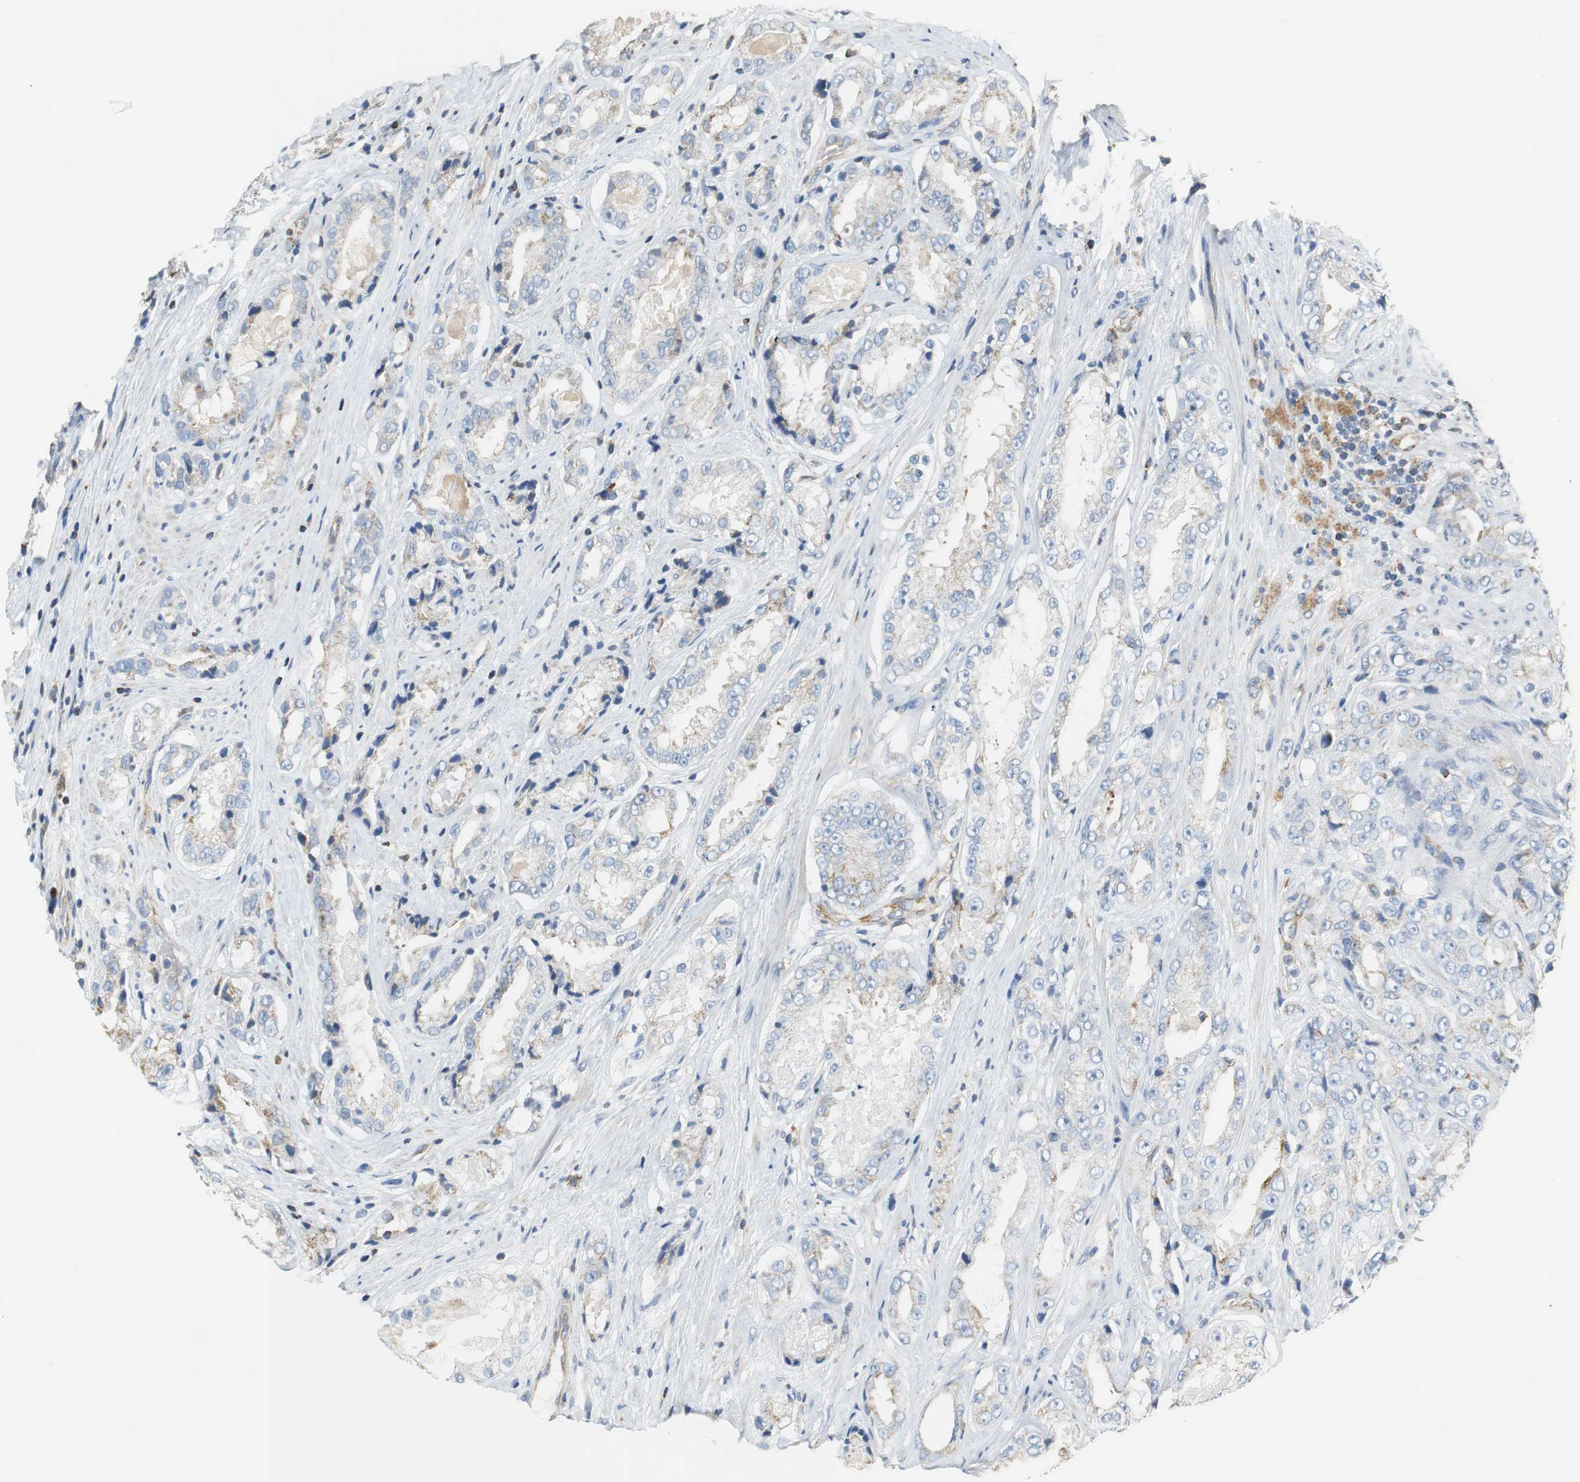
{"staining": {"intensity": "moderate", "quantity": "<25%", "location": "cytoplasmic/membranous"}, "tissue": "prostate cancer", "cell_type": "Tumor cells", "image_type": "cancer", "snomed": [{"axis": "morphology", "description": "Adenocarcinoma, High grade"}, {"axis": "topography", "description": "Prostate"}], "caption": "A high-resolution photomicrograph shows immunohistochemistry (IHC) staining of adenocarcinoma (high-grade) (prostate), which shows moderate cytoplasmic/membranous staining in approximately <25% of tumor cells. The protein is stained brown, and the nuclei are stained in blue (DAB IHC with brightfield microscopy, high magnification).", "gene": "GSTK1", "patient": {"sex": "male", "age": 73}}